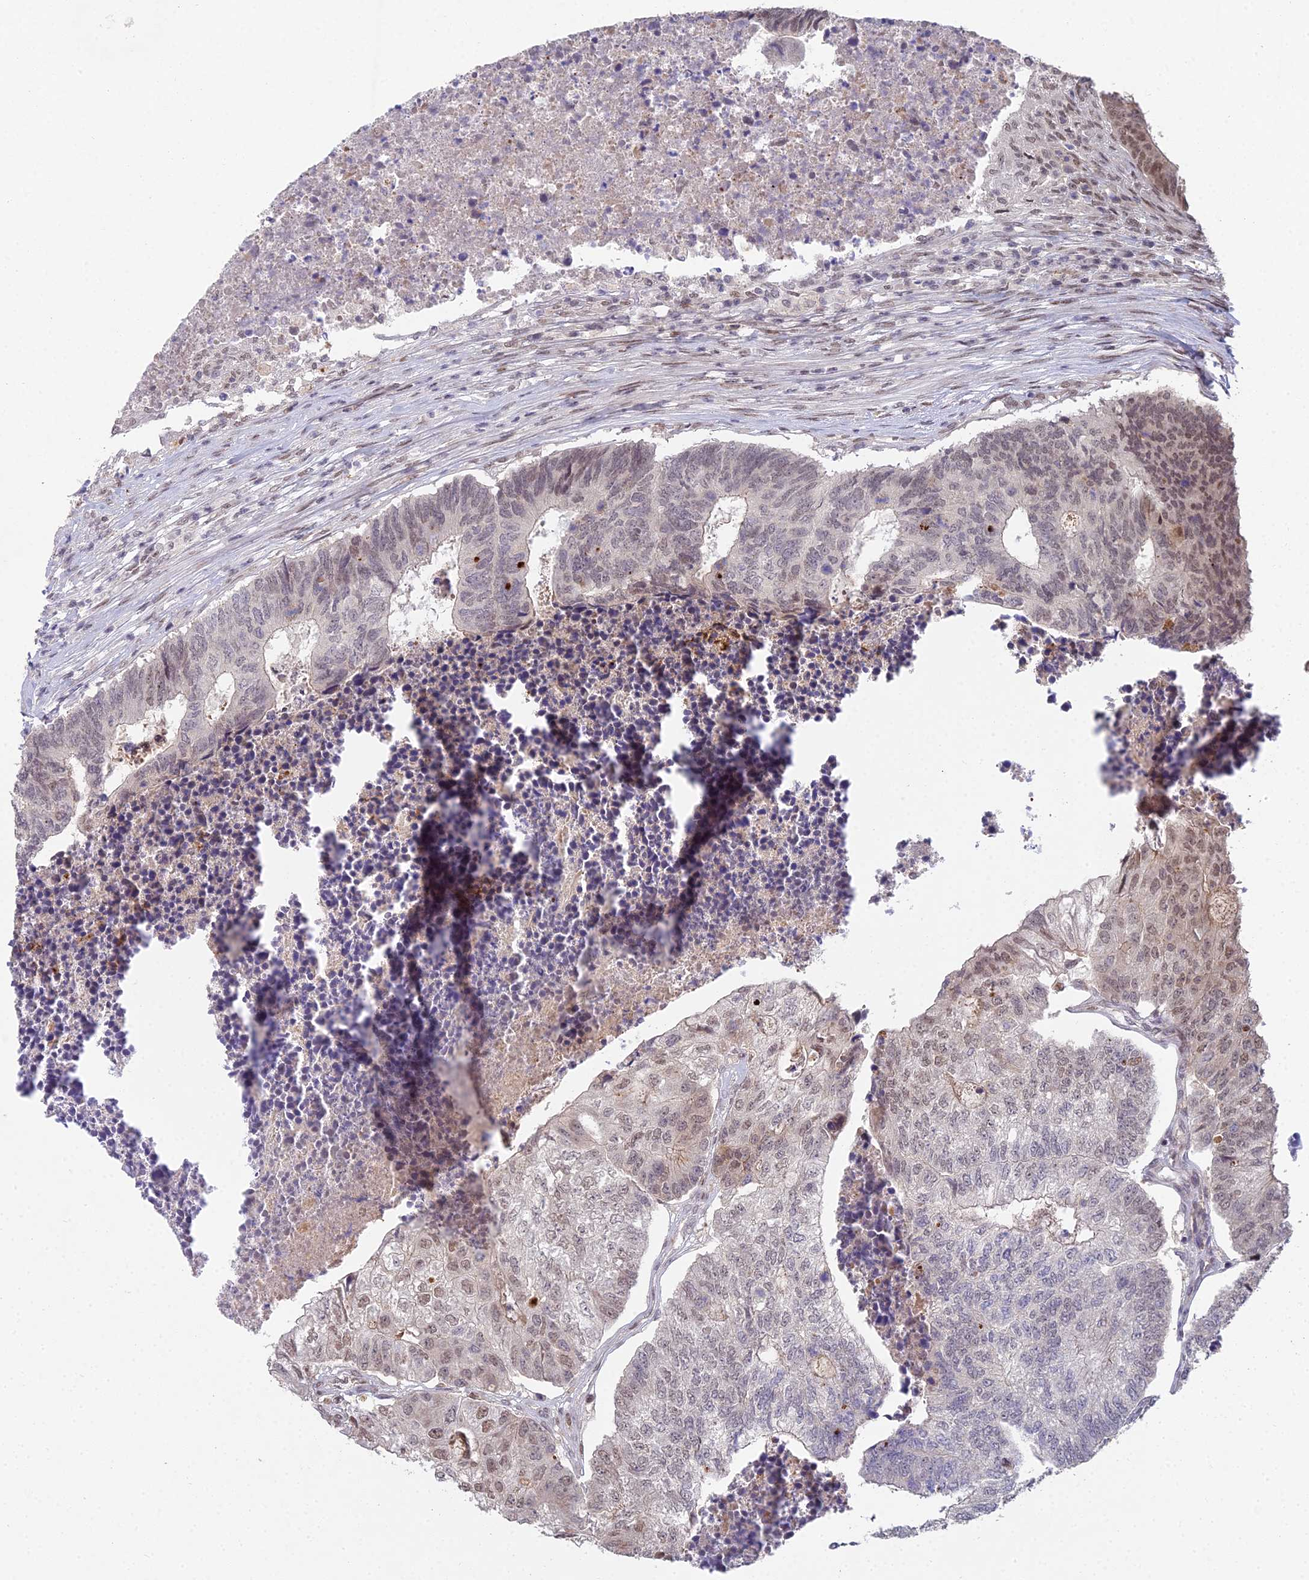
{"staining": {"intensity": "weak", "quantity": "25%-75%", "location": "nuclear"}, "tissue": "colorectal cancer", "cell_type": "Tumor cells", "image_type": "cancer", "snomed": [{"axis": "morphology", "description": "Adenocarcinoma, NOS"}, {"axis": "topography", "description": "Colon"}], "caption": "IHC of colorectal cancer exhibits low levels of weak nuclear expression in approximately 25%-75% of tumor cells.", "gene": "ABHD17A", "patient": {"sex": "female", "age": 67}}